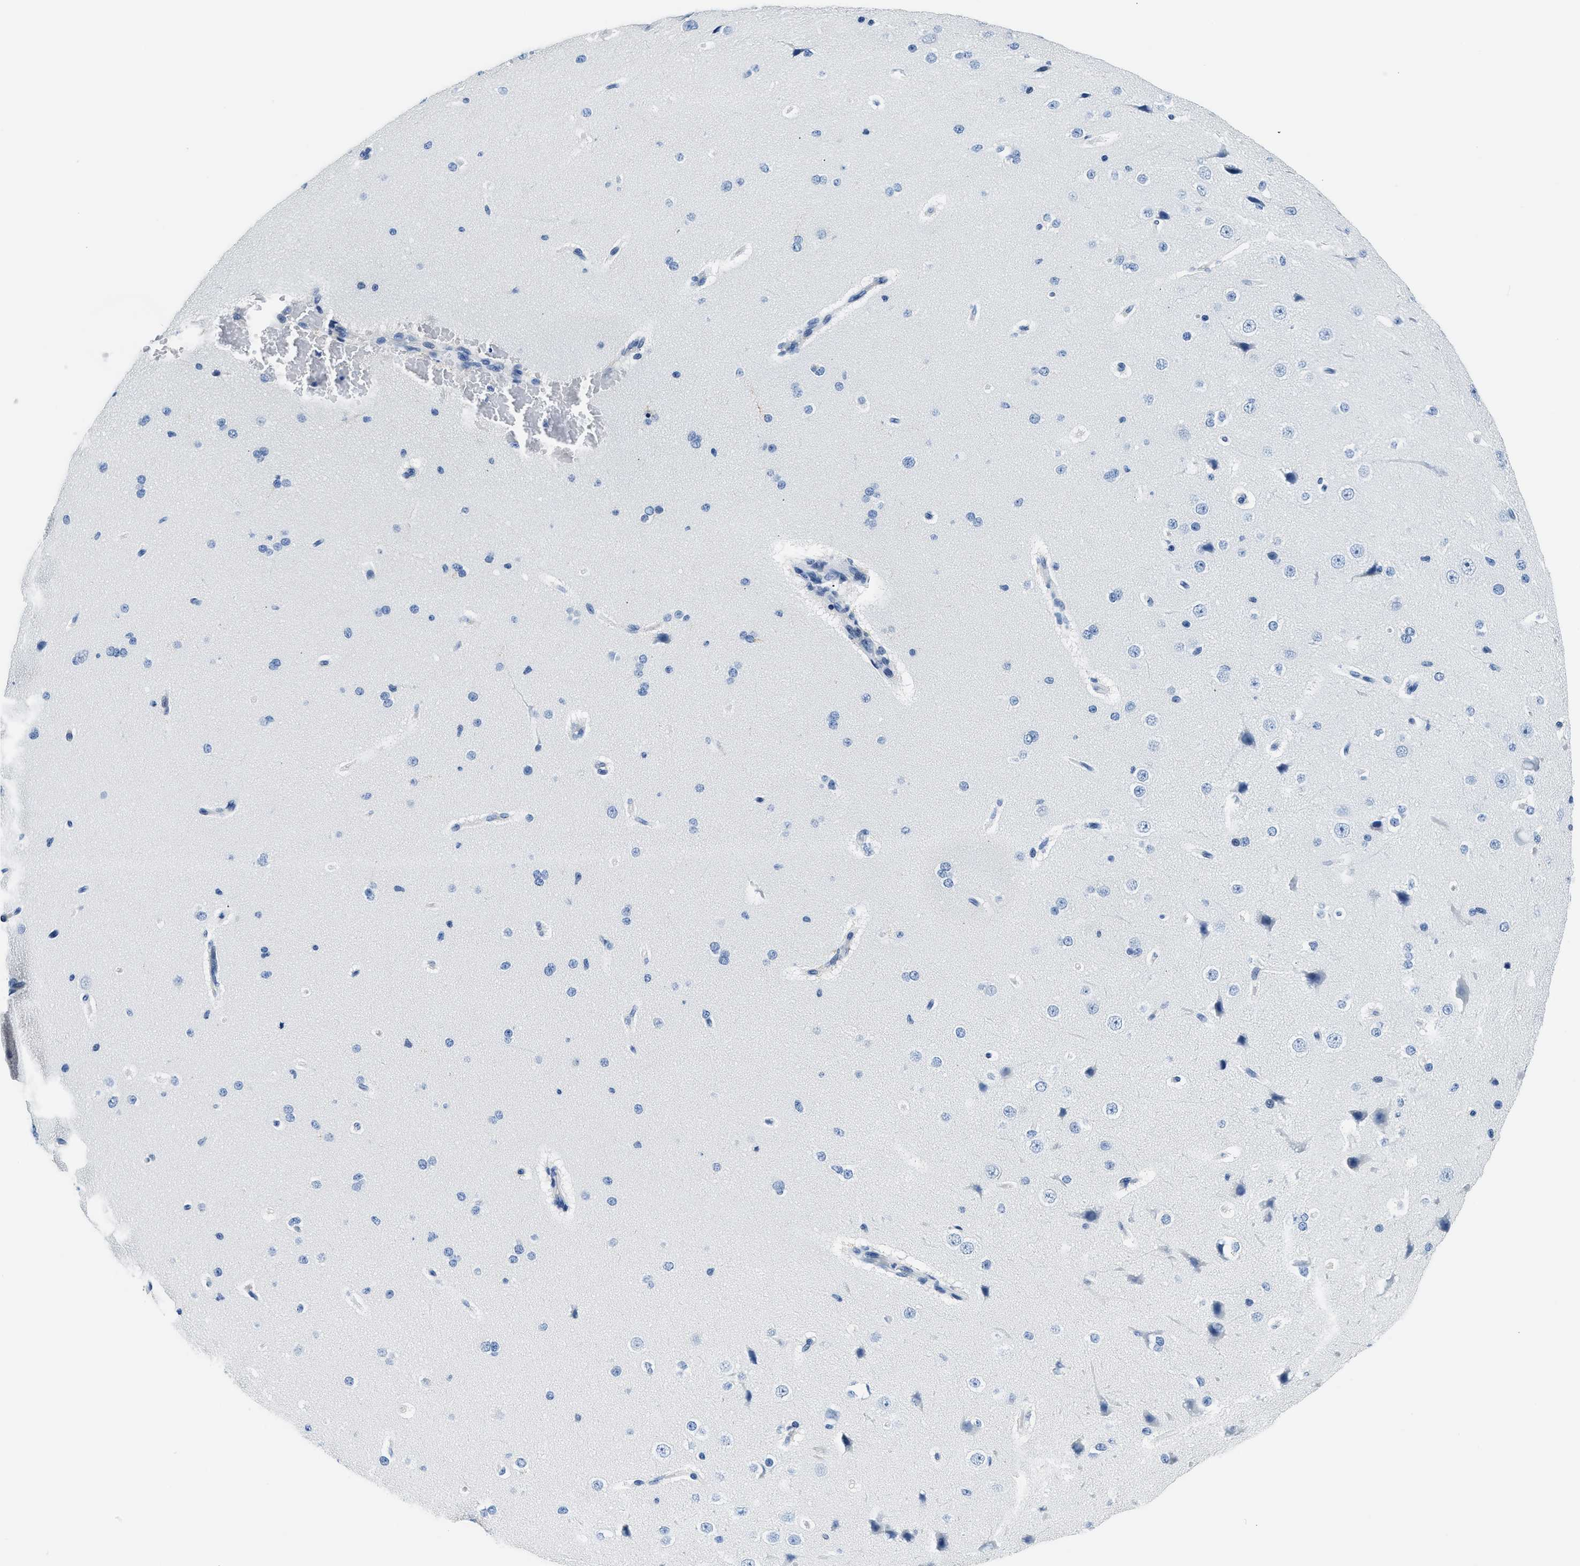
{"staining": {"intensity": "negative", "quantity": "none", "location": "none"}, "tissue": "cerebral cortex", "cell_type": "Endothelial cells", "image_type": "normal", "snomed": [{"axis": "morphology", "description": "Normal tissue, NOS"}, {"axis": "morphology", "description": "Developmental malformation"}, {"axis": "topography", "description": "Cerebral cortex"}], "caption": "This is an immunohistochemistry (IHC) micrograph of unremarkable human cerebral cortex. There is no staining in endothelial cells.", "gene": "PCK2", "patient": {"sex": "female", "age": 30}}